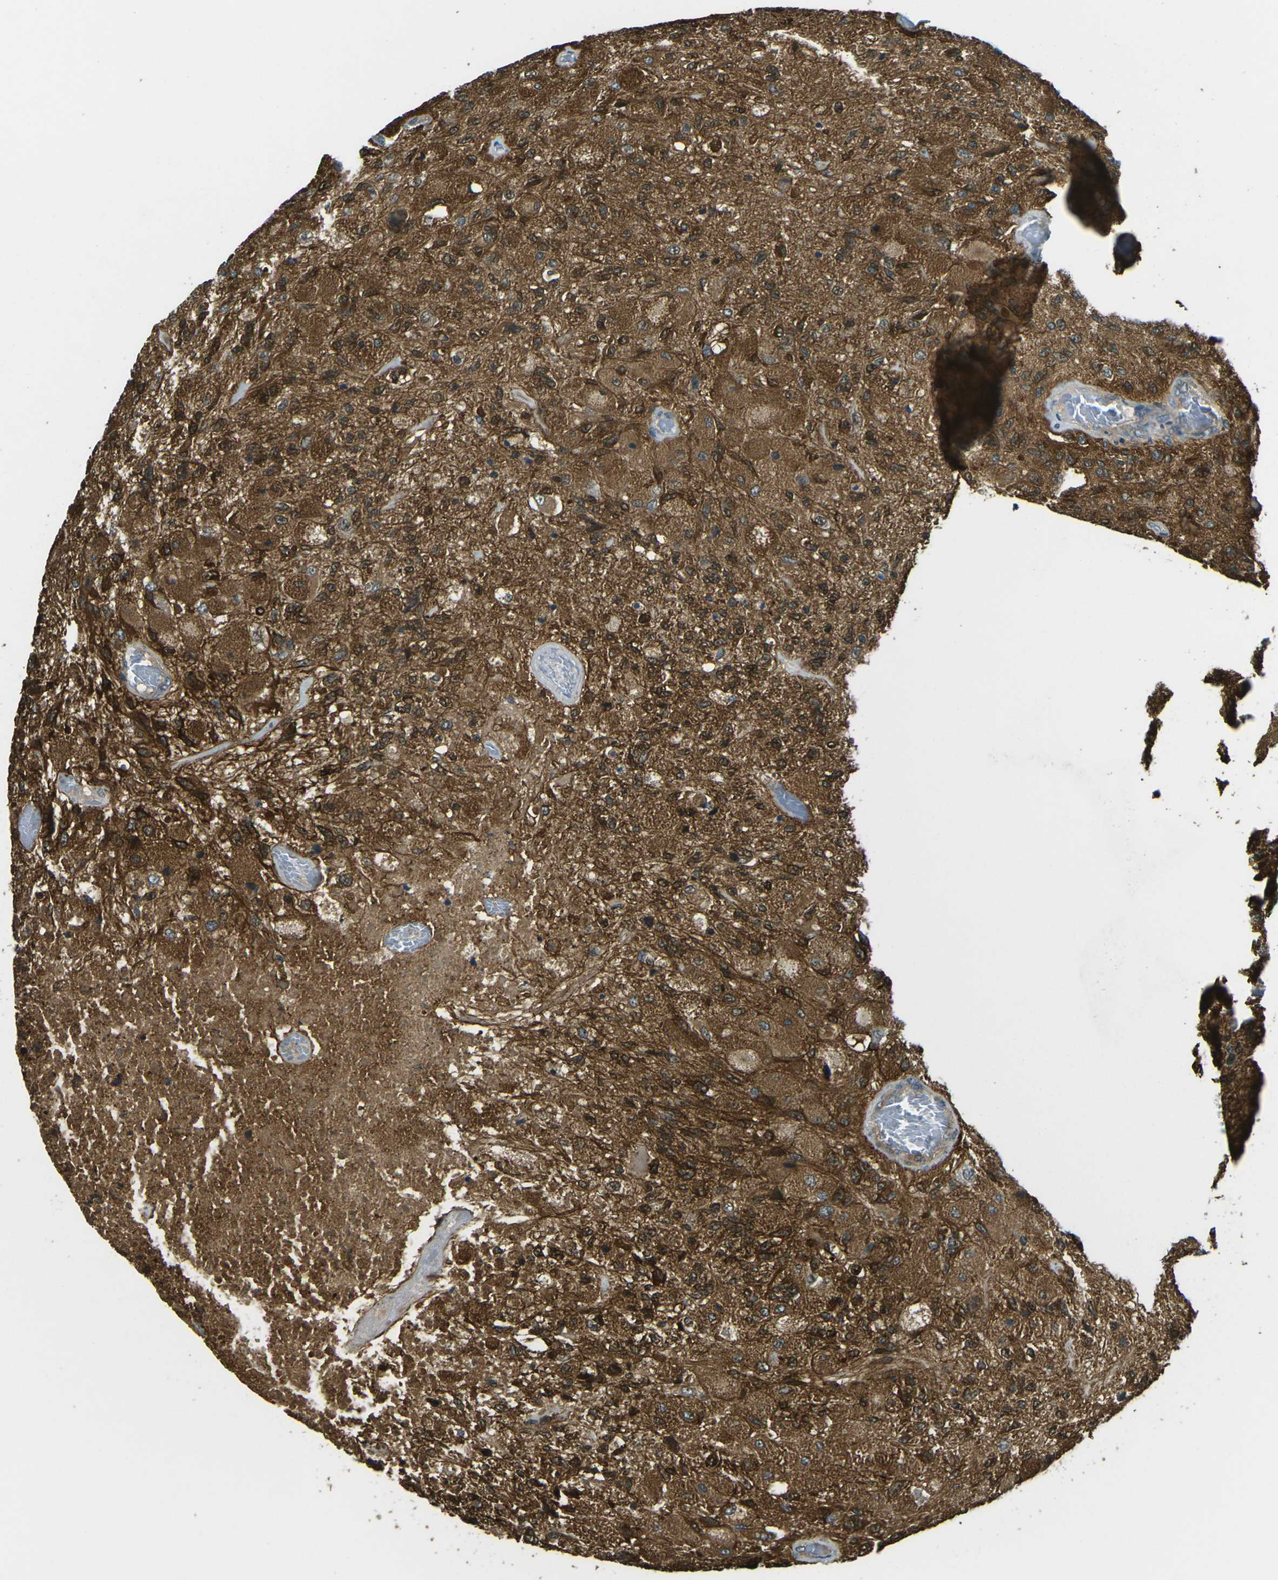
{"staining": {"intensity": "strong", "quantity": ">75%", "location": "cytoplasmic/membranous,nuclear"}, "tissue": "glioma", "cell_type": "Tumor cells", "image_type": "cancer", "snomed": [{"axis": "morphology", "description": "Normal tissue, NOS"}, {"axis": "morphology", "description": "Glioma, malignant, High grade"}, {"axis": "topography", "description": "Cerebral cortex"}], "caption": "High-magnification brightfield microscopy of malignant high-grade glioma stained with DAB (3,3'-diaminobenzidine) (brown) and counterstained with hematoxylin (blue). tumor cells exhibit strong cytoplasmic/membranous and nuclear positivity is present in approximately>75% of cells. (Stains: DAB (3,3'-diaminobenzidine) in brown, nuclei in blue, Microscopy: brightfield microscopy at high magnification).", "gene": "PIEZO2", "patient": {"sex": "male", "age": 77}}